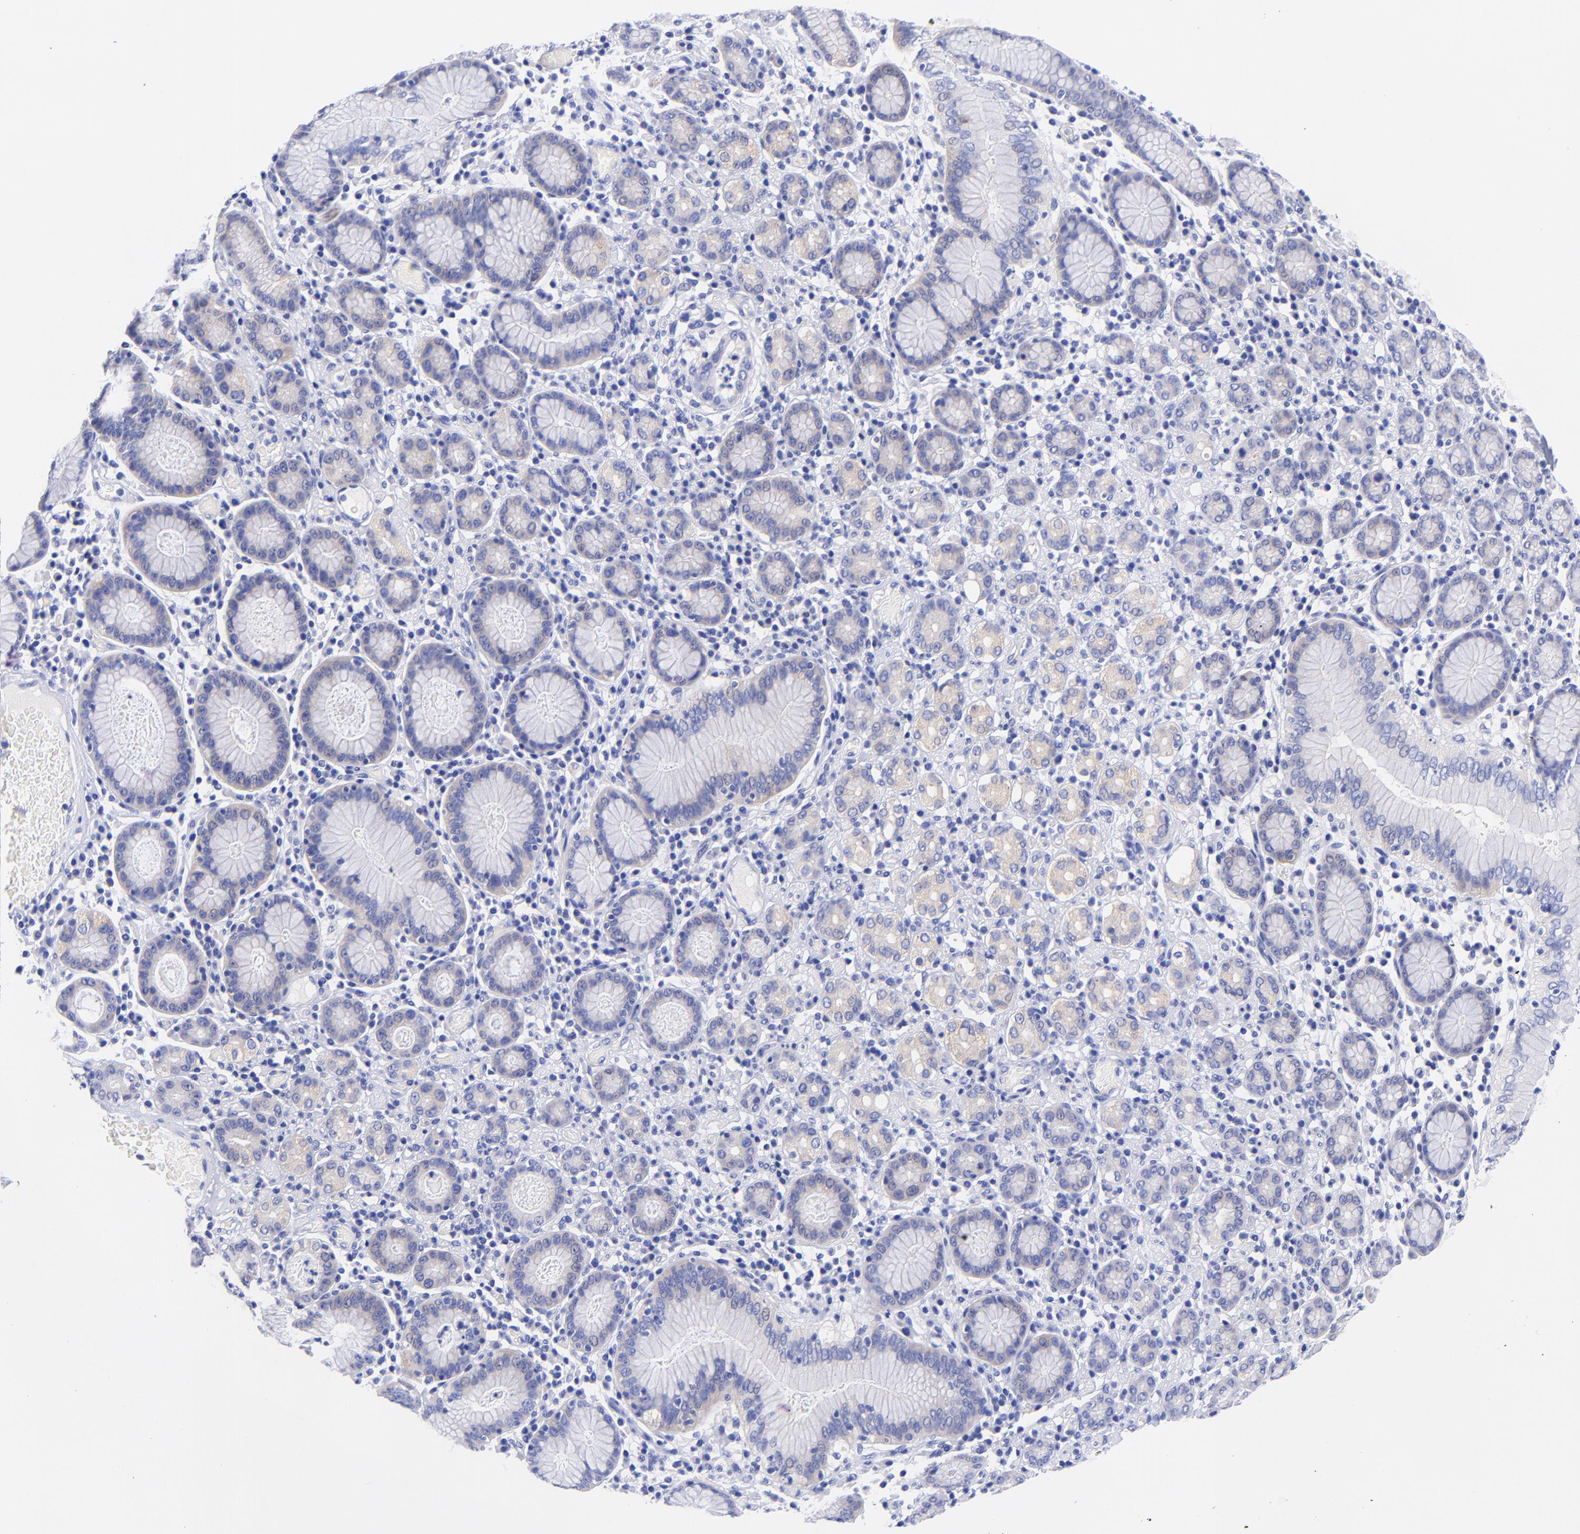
{"staining": {"intensity": "weak", "quantity": "<25%", "location": "cytoplasmic/membranous"}, "tissue": "stomach cancer", "cell_type": "Tumor cells", "image_type": "cancer", "snomed": [{"axis": "morphology", "description": "Adenocarcinoma, NOS"}, {"axis": "topography", "description": "Stomach, lower"}], "caption": "An image of human adenocarcinoma (stomach) is negative for staining in tumor cells.", "gene": "GPHN", "patient": {"sex": "male", "age": 88}}